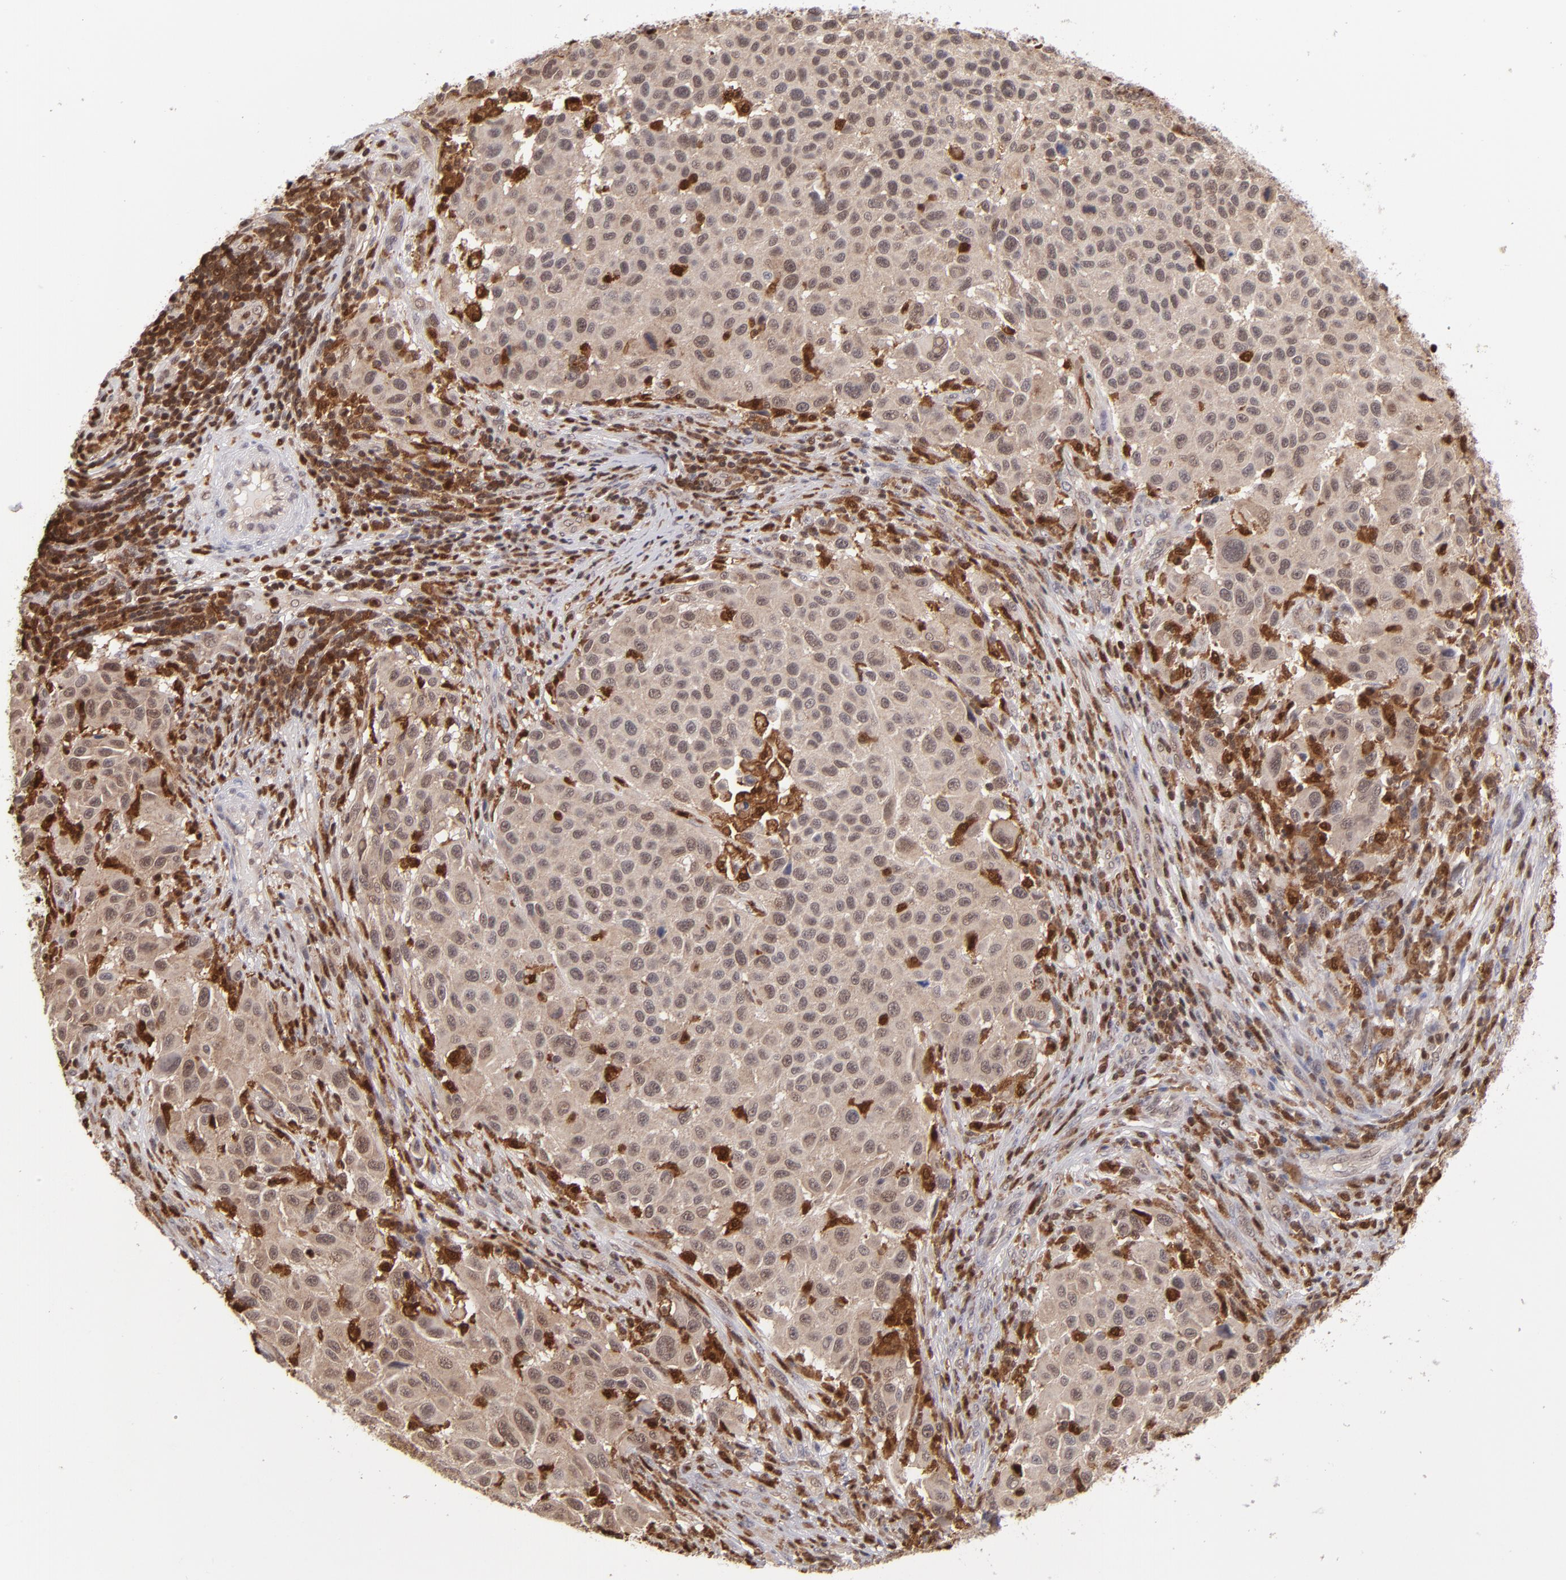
{"staining": {"intensity": "weak", "quantity": ">75%", "location": "cytoplasmic/membranous,nuclear"}, "tissue": "melanoma", "cell_type": "Tumor cells", "image_type": "cancer", "snomed": [{"axis": "morphology", "description": "Malignant melanoma, Metastatic site"}, {"axis": "topography", "description": "Lymph node"}], "caption": "Tumor cells demonstrate low levels of weak cytoplasmic/membranous and nuclear staining in about >75% of cells in melanoma. (brown staining indicates protein expression, while blue staining denotes nuclei).", "gene": "GRB2", "patient": {"sex": "male", "age": 61}}